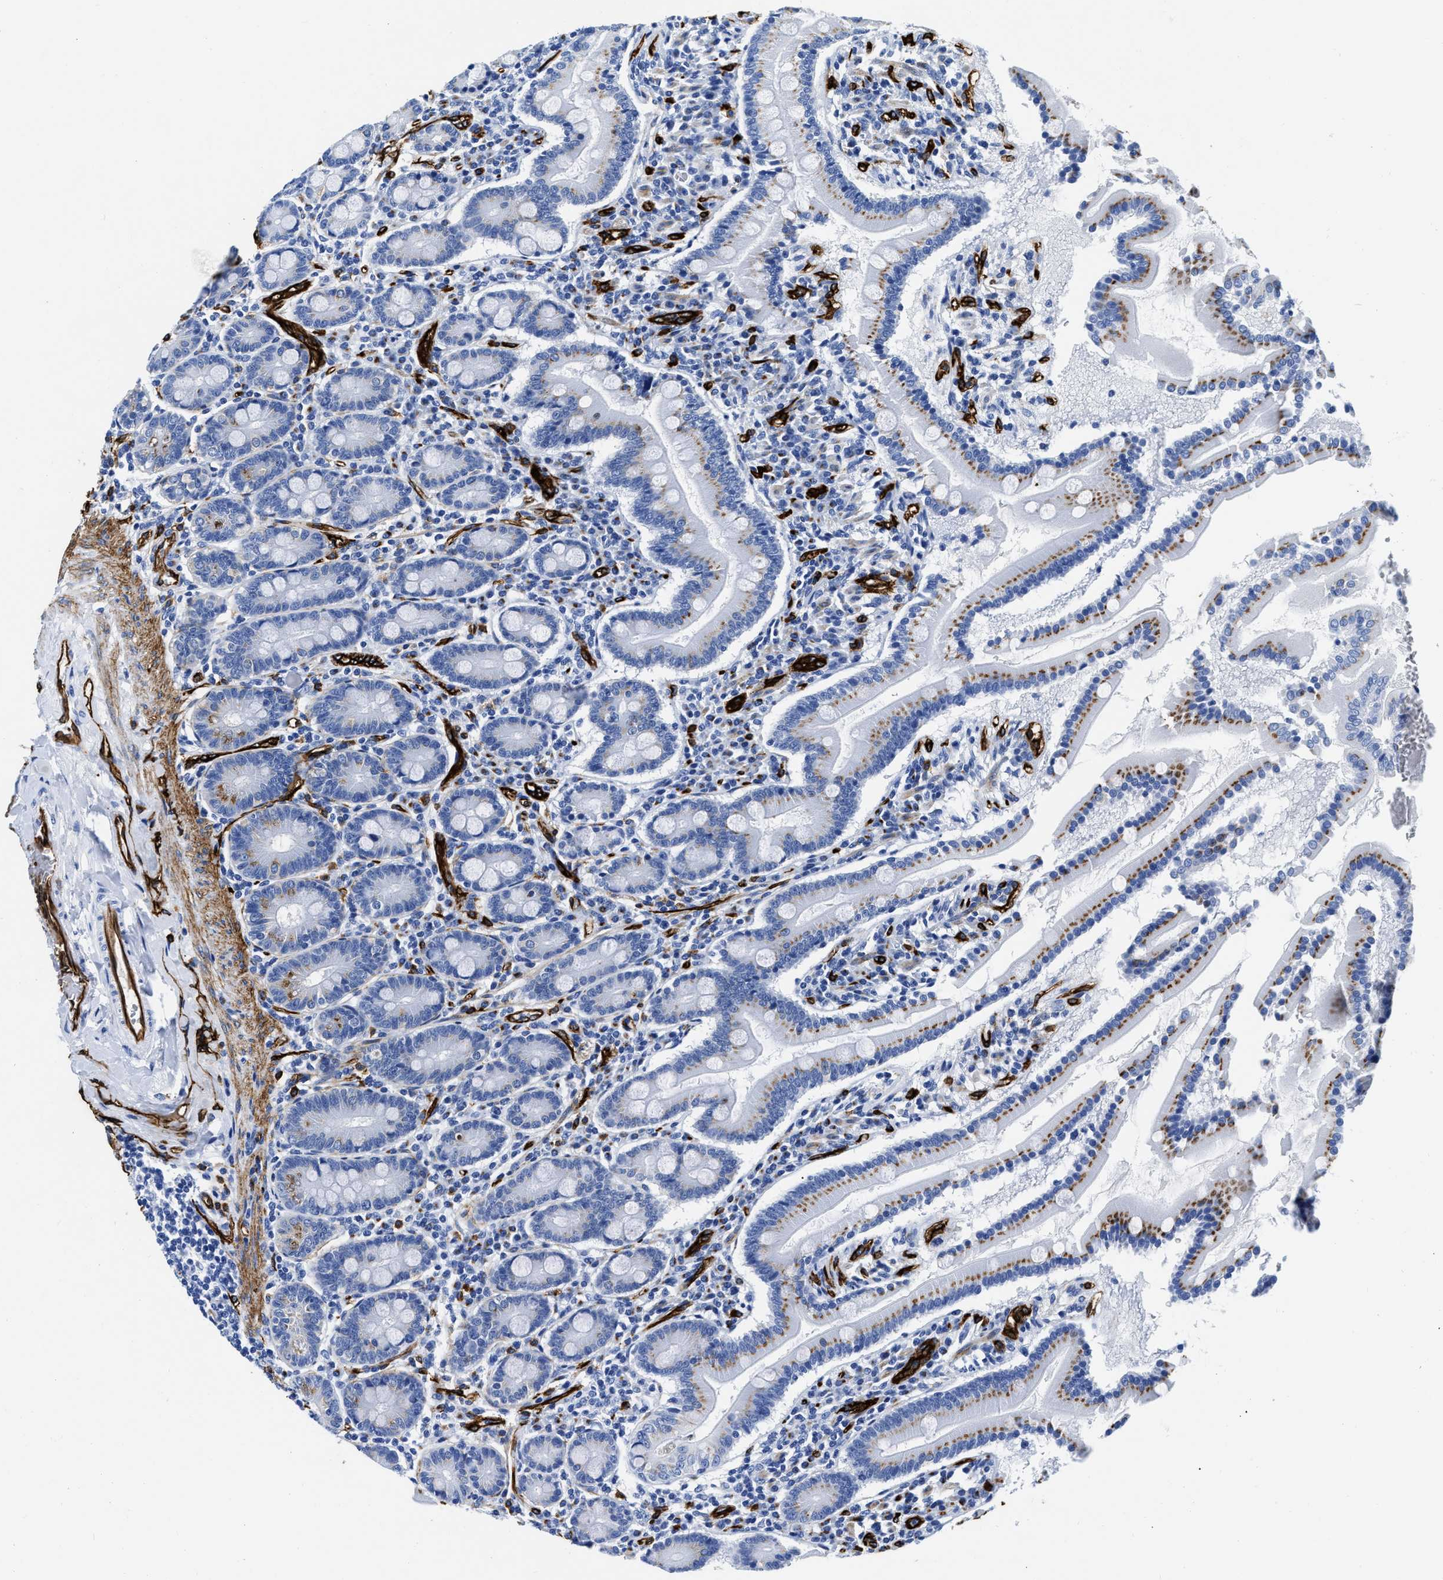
{"staining": {"intensity": "moderate", "quantity": "25%-75%", "location": "cytoplasmic/membranous"}, "tissue": "duodenum", "cell_type": "Glandular cells", "image_type": "normal", "snomed": [{"axis": "morphology", "description": "Normal tissue, NOS"}, {"axis": "topography", "description": "Duodenum"}], "caption": "A brown stain highlights moderate cytoplasmic/membranous positivity of a protein in glandular cells of benign human duodenum. The staining is performed using DAB (3,3'-diaminobenzidine) brown chromogen to label protein expression. The nuclei are counter-stained blue using hematoxylin.", "gene": "TVP23B", "patient": {"sex": "male", "age": 50}}